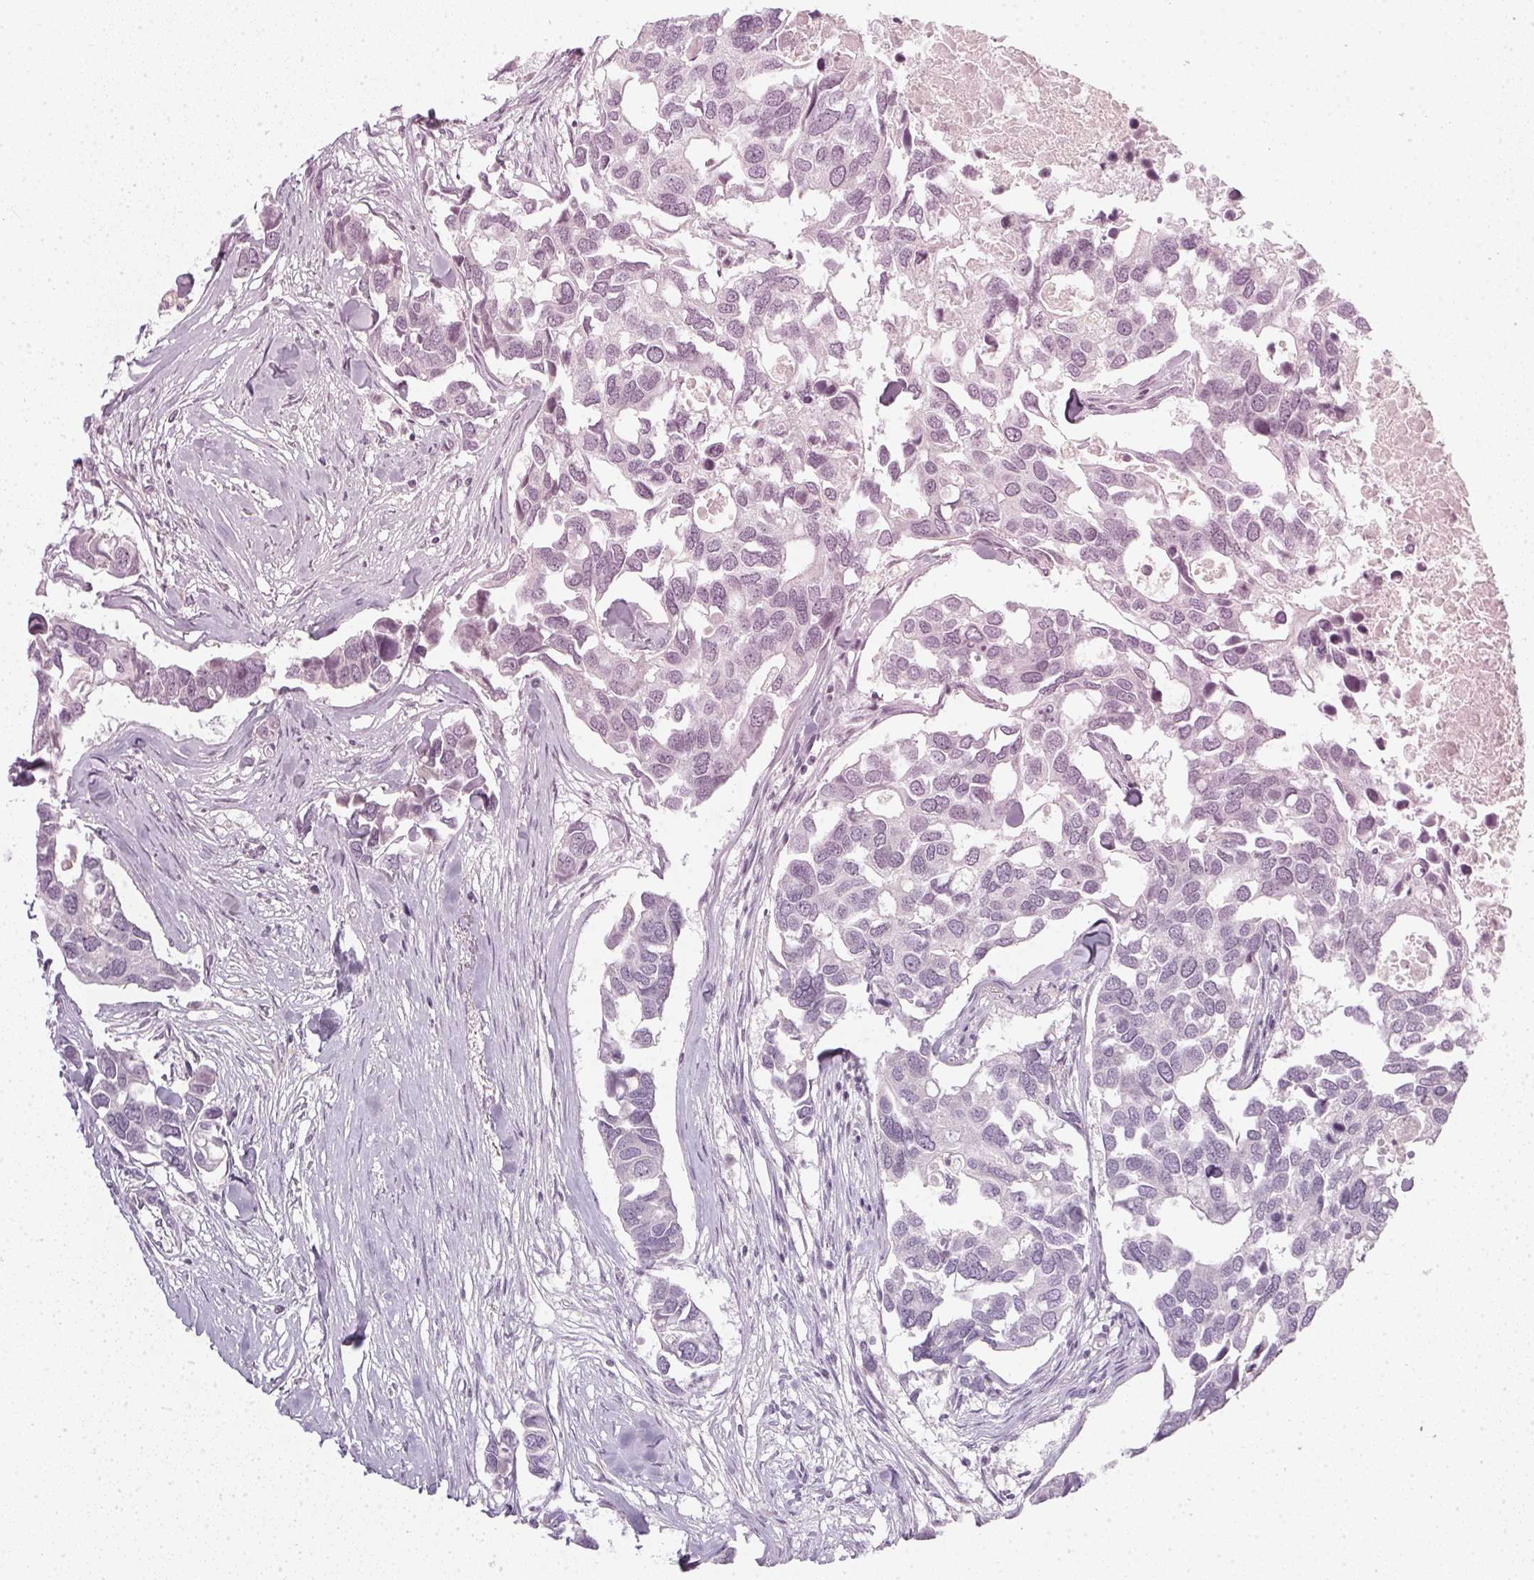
{"staining": {"intensity": "negative", "quantity": "none", "location": "none"}, "tissue": "breast cancer", "cell_type": "Tumor cells", "image_type": "cancer", "snomed": [{"axis": "morphology", "description": "Duct carcinoma"}, {"axis": "topography", "description": "Breast"}], "caption": "Tumor cells are negative for protein expression in human breast cancer. The staining is performed using DAB (3,3'-diaminobenzidine) brown chromogen with nuclei counter-stained in using hematoxylin.", "gene": "TMEM72", "patient": {"sex": "female", "age": 83}}